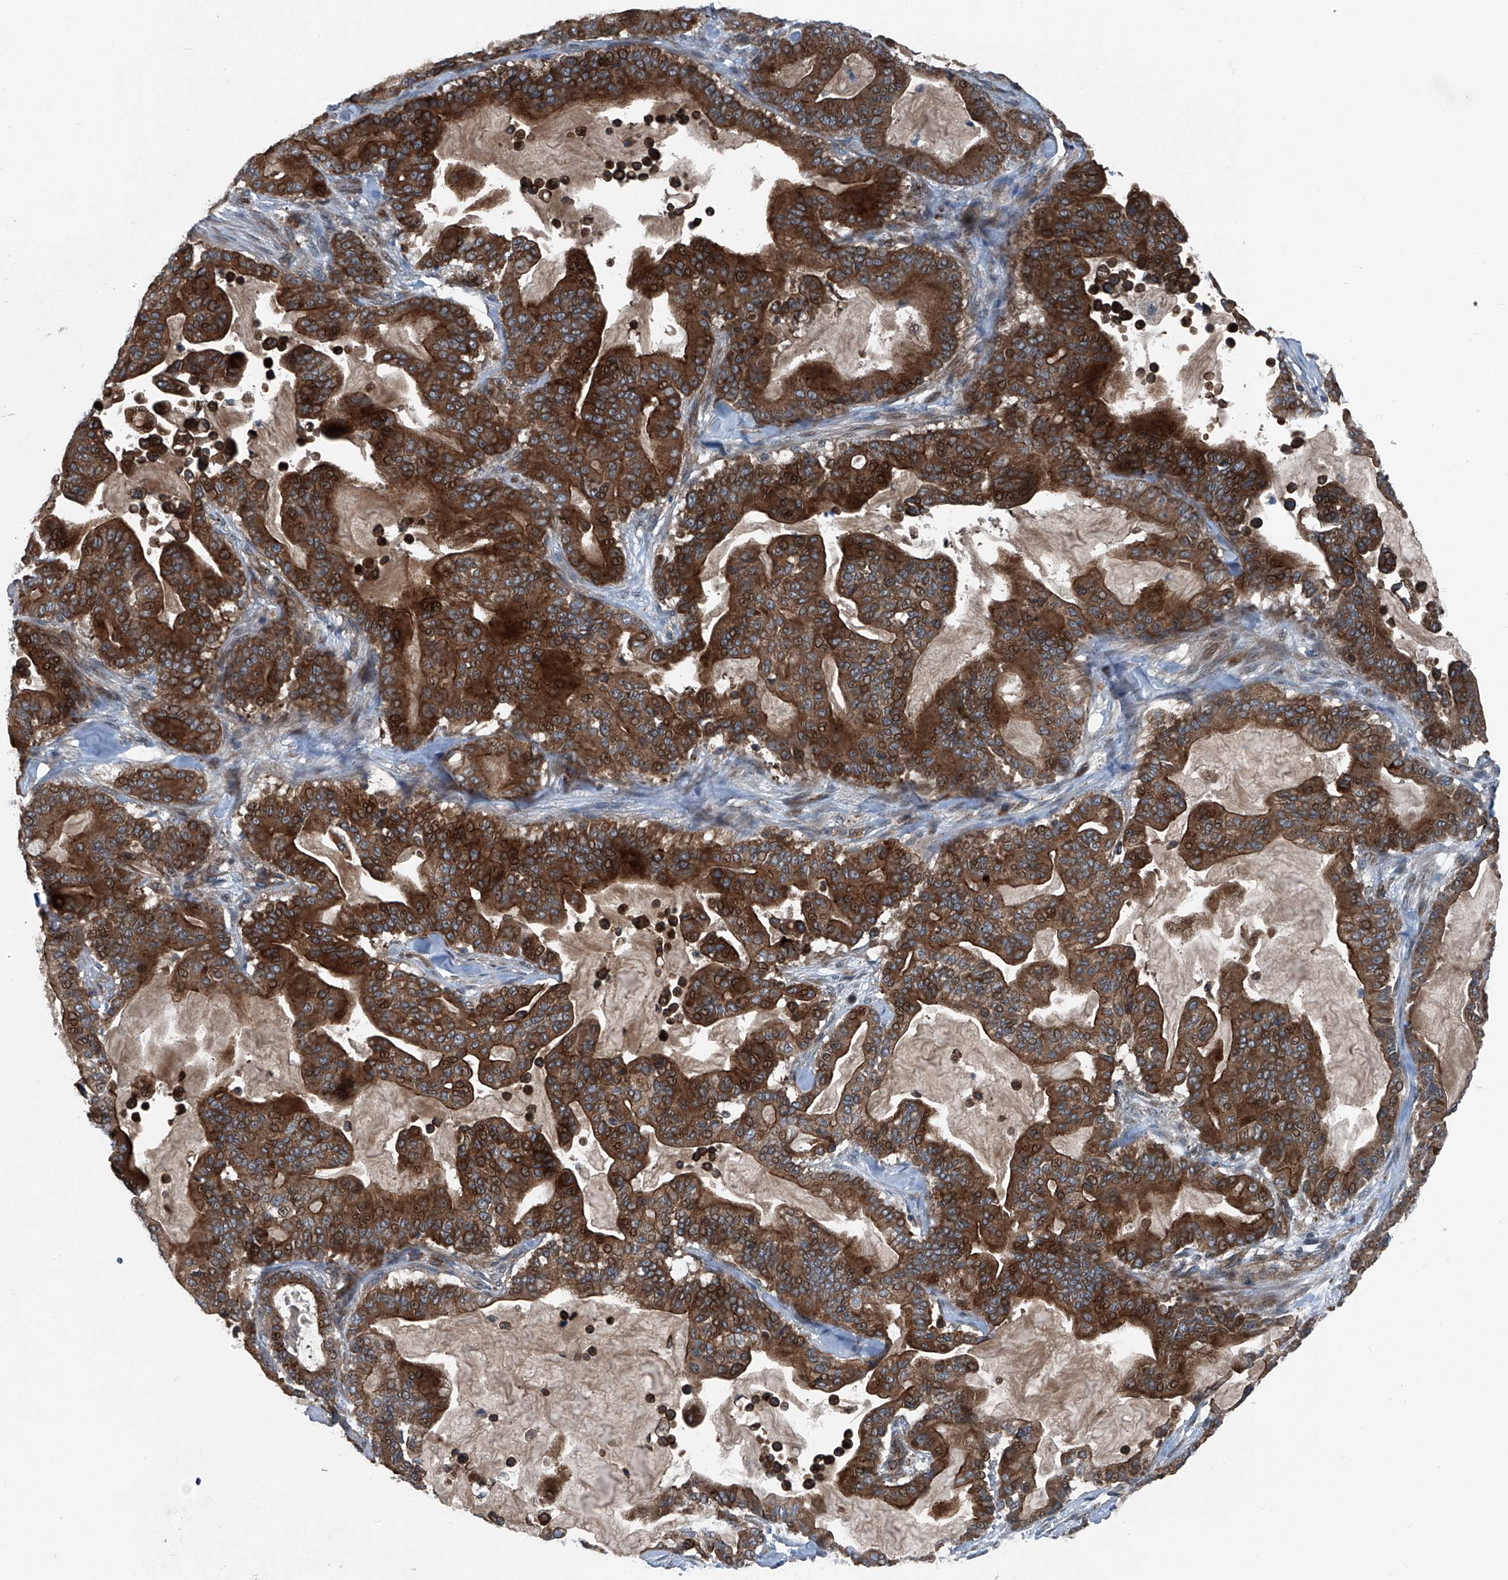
{"staining": {"intensity": "strong", "quantity": ">75%", "location": "cytoplasmic/membranous"}, "tissue": "pancreatic cancer", "cell_type": "Tumor cells", "image_type": "cancer", "snomed": [{"axis": "morphology", "description": "Adenocarcinoma, NOS"}, {"axis": "topography", "description": "Pancreas"}], "caption": "The micrograph reveals staining of pancreatic cancer, revealing strong cytoplasmic/membranous protein staining (brown color) within tumor cells. (Brightfield microscopy of DAB IHC at high magnification).", "gene": "SENP2", "patient": {"sex": "male", "age": 63}}